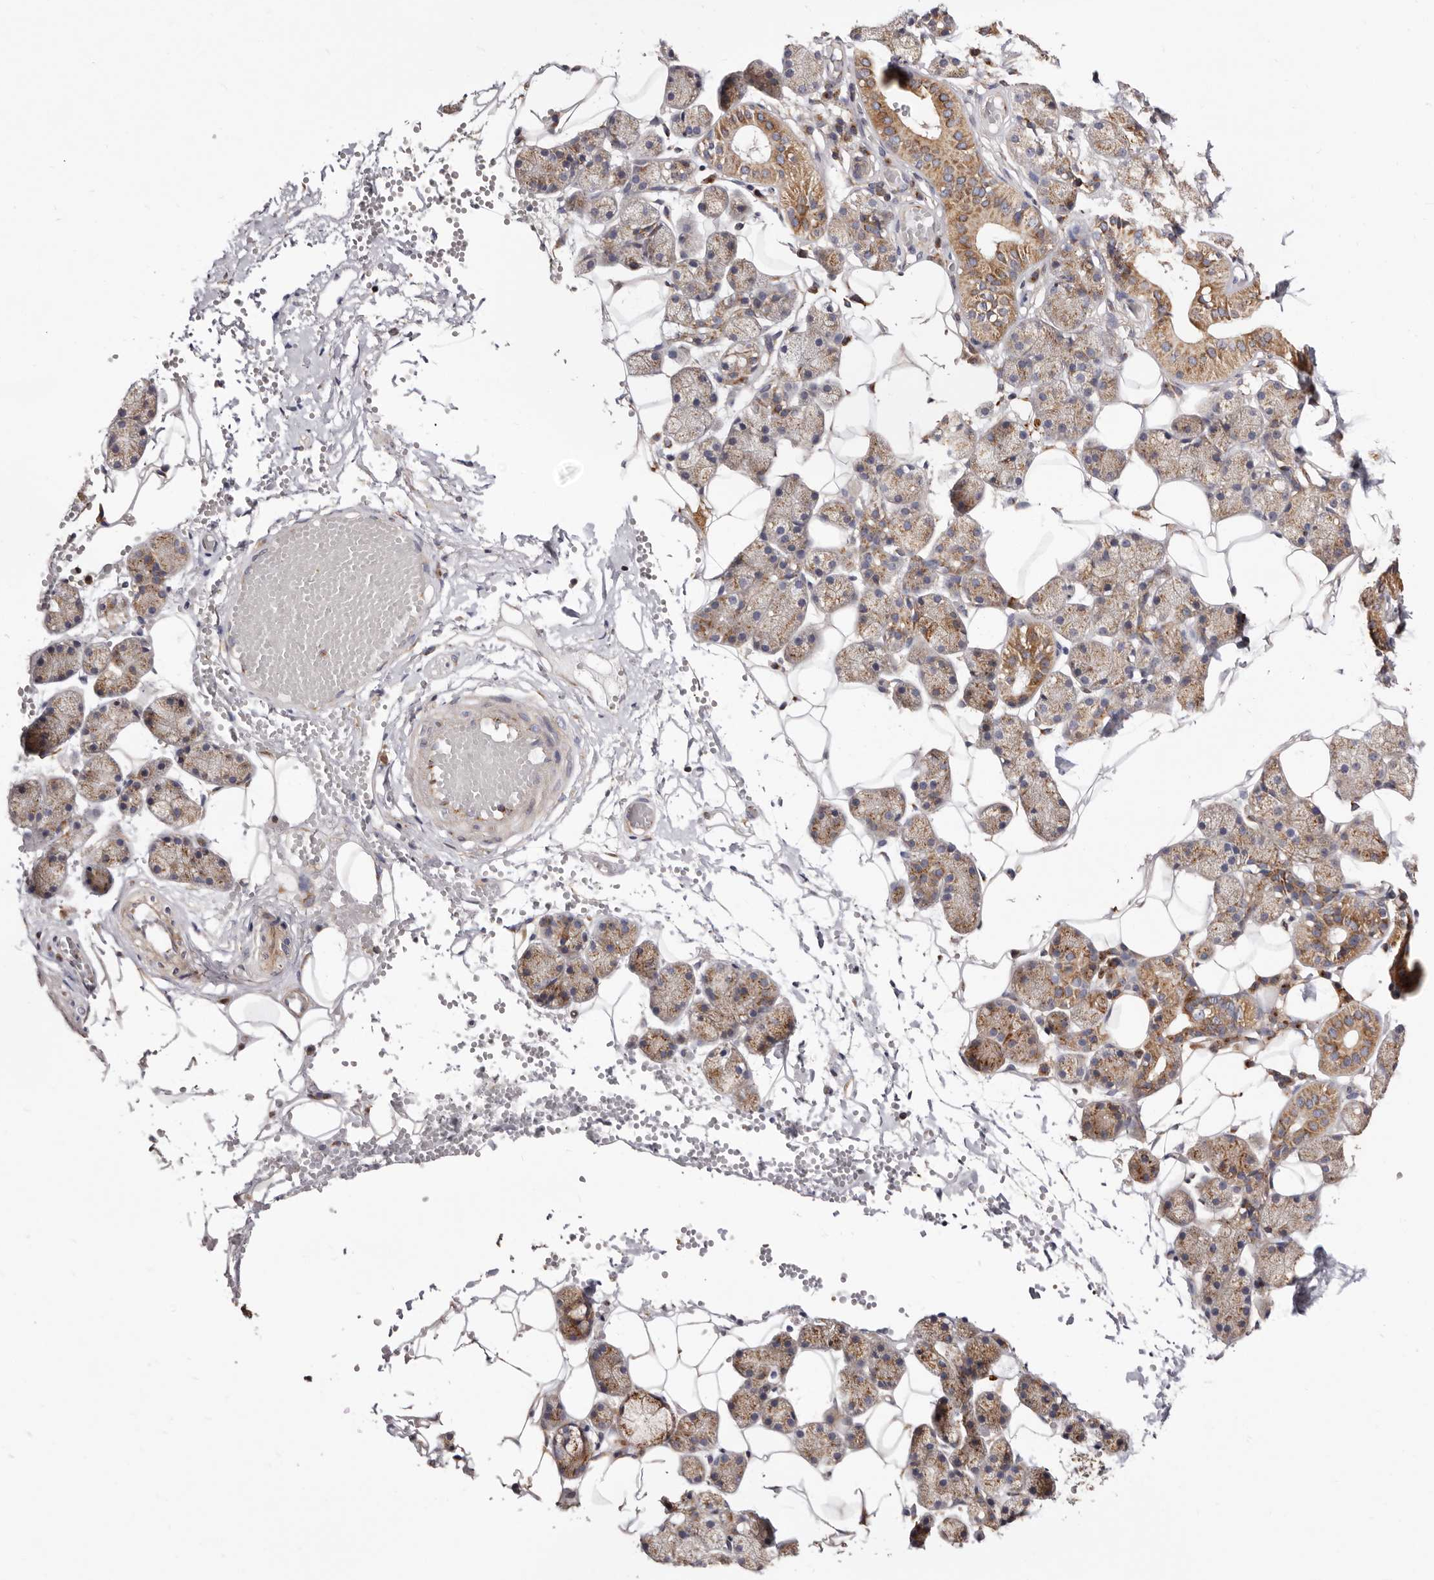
{"staining": {"intensity": "moderate", "quantity": ">75%", "location": "cytoplasmic/membranous"}, "tissue": "salivary gland", "cell_type": "Glandular cells", "image_type": "normal", "snomed": [{"axis": "morphology", "description": "Normal tissue, NOS"}, {"axis": "topography", "description": "Salivary gland"}], "caption": "Immunohistochemistry (IHC) histopathology image of normal salivary gland stained for a protein (brown), which demonstrates medium levels of moderate cytoplasmic/membranous expression in about >75% of glandular cells.", "gene": "COQ8B", "patient": {"sex": "female", "age": 33}}